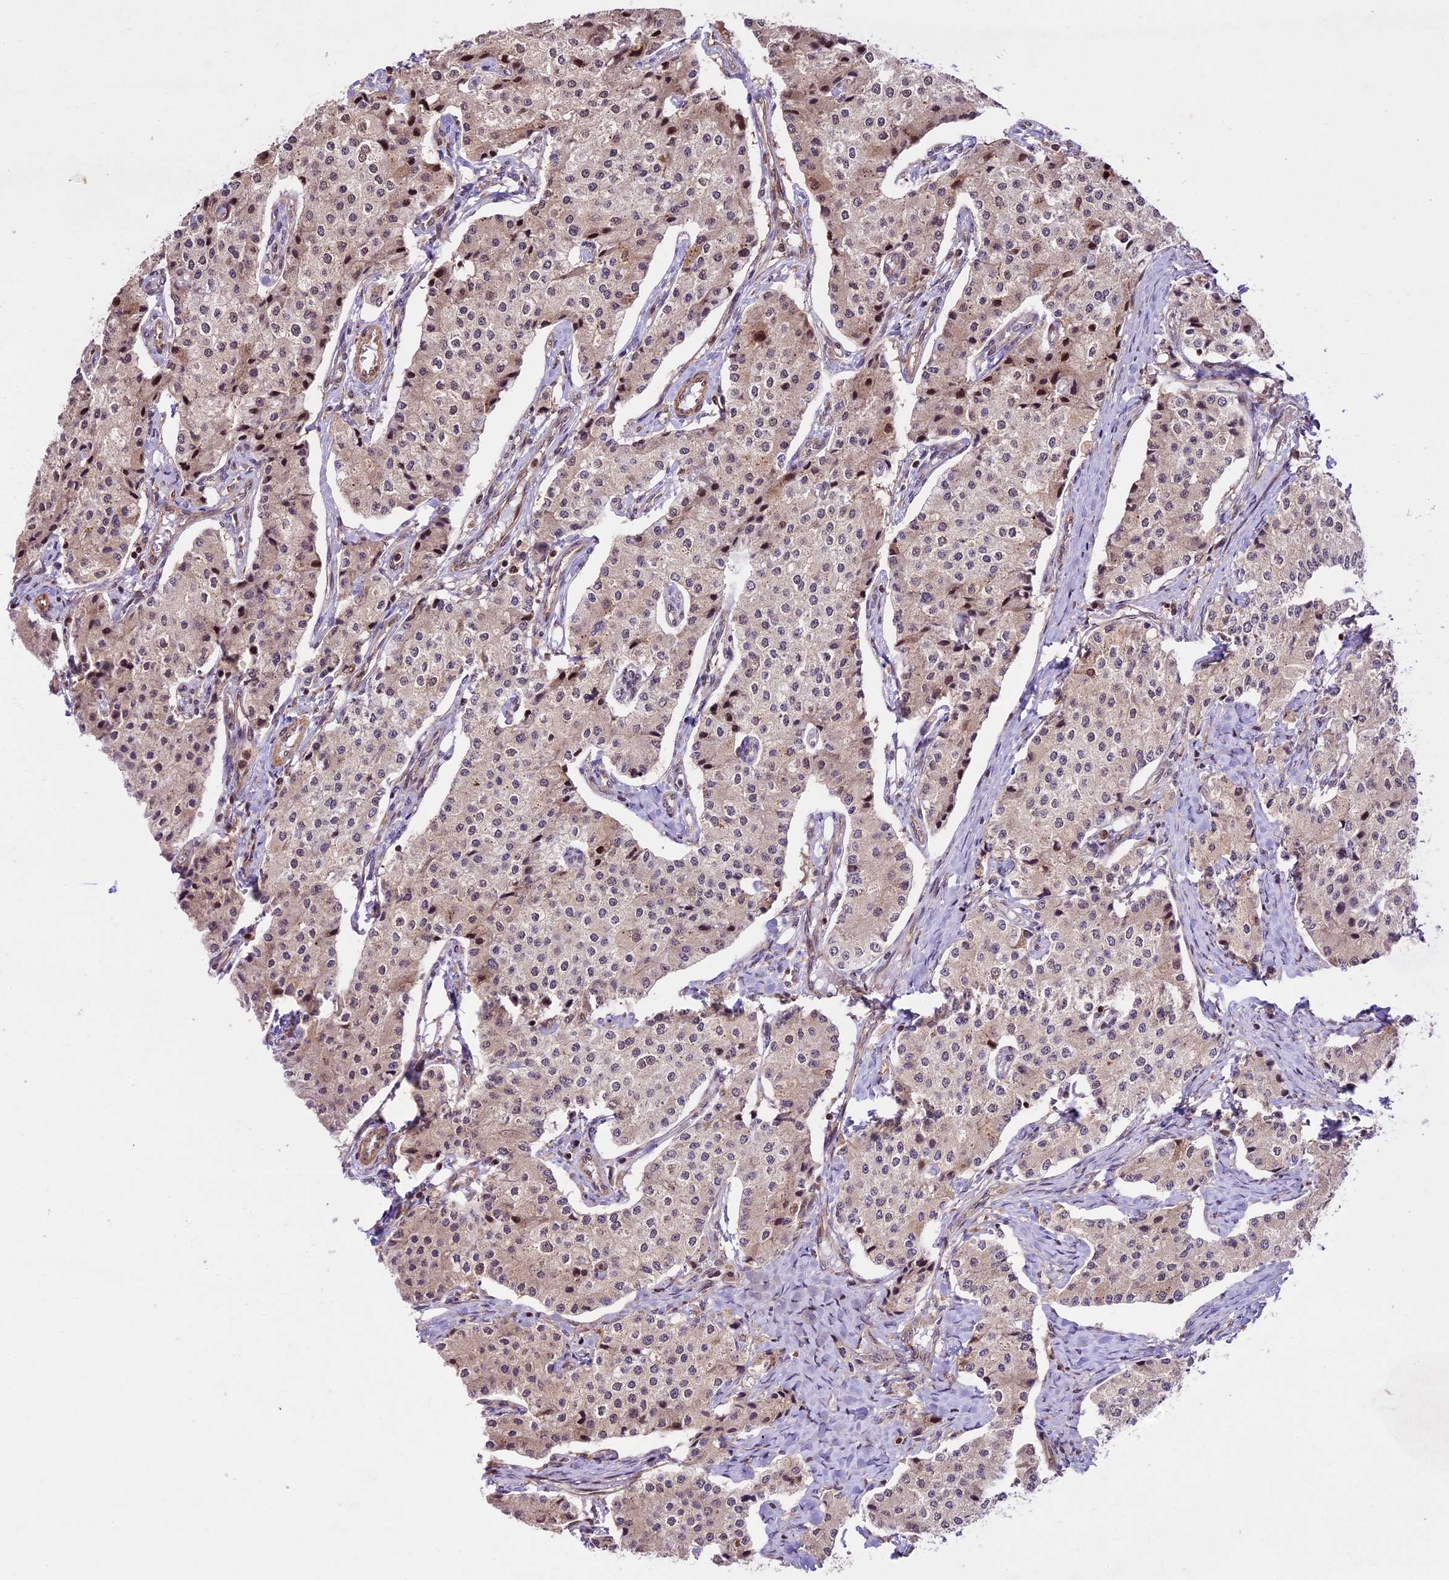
{"staining": {"intensity": "moderate", "quantity": "<25%", "location": "nuclear"}, "tissue": "carcinoid", "cell_type": "Tumor cells", "image_type": "cancer", "snomed": [{"axis": "morphology", "description": "Carcinoid, malignant, NOS"}, {"axis": "topography", "description": "Colon"}], "caption": "Moderate nuclear positivity is seen in approximately <25% of tumor cells in malignant carcinoid.", "gene": "DHX38", "patient": {"sex": "female", "age": 52}}